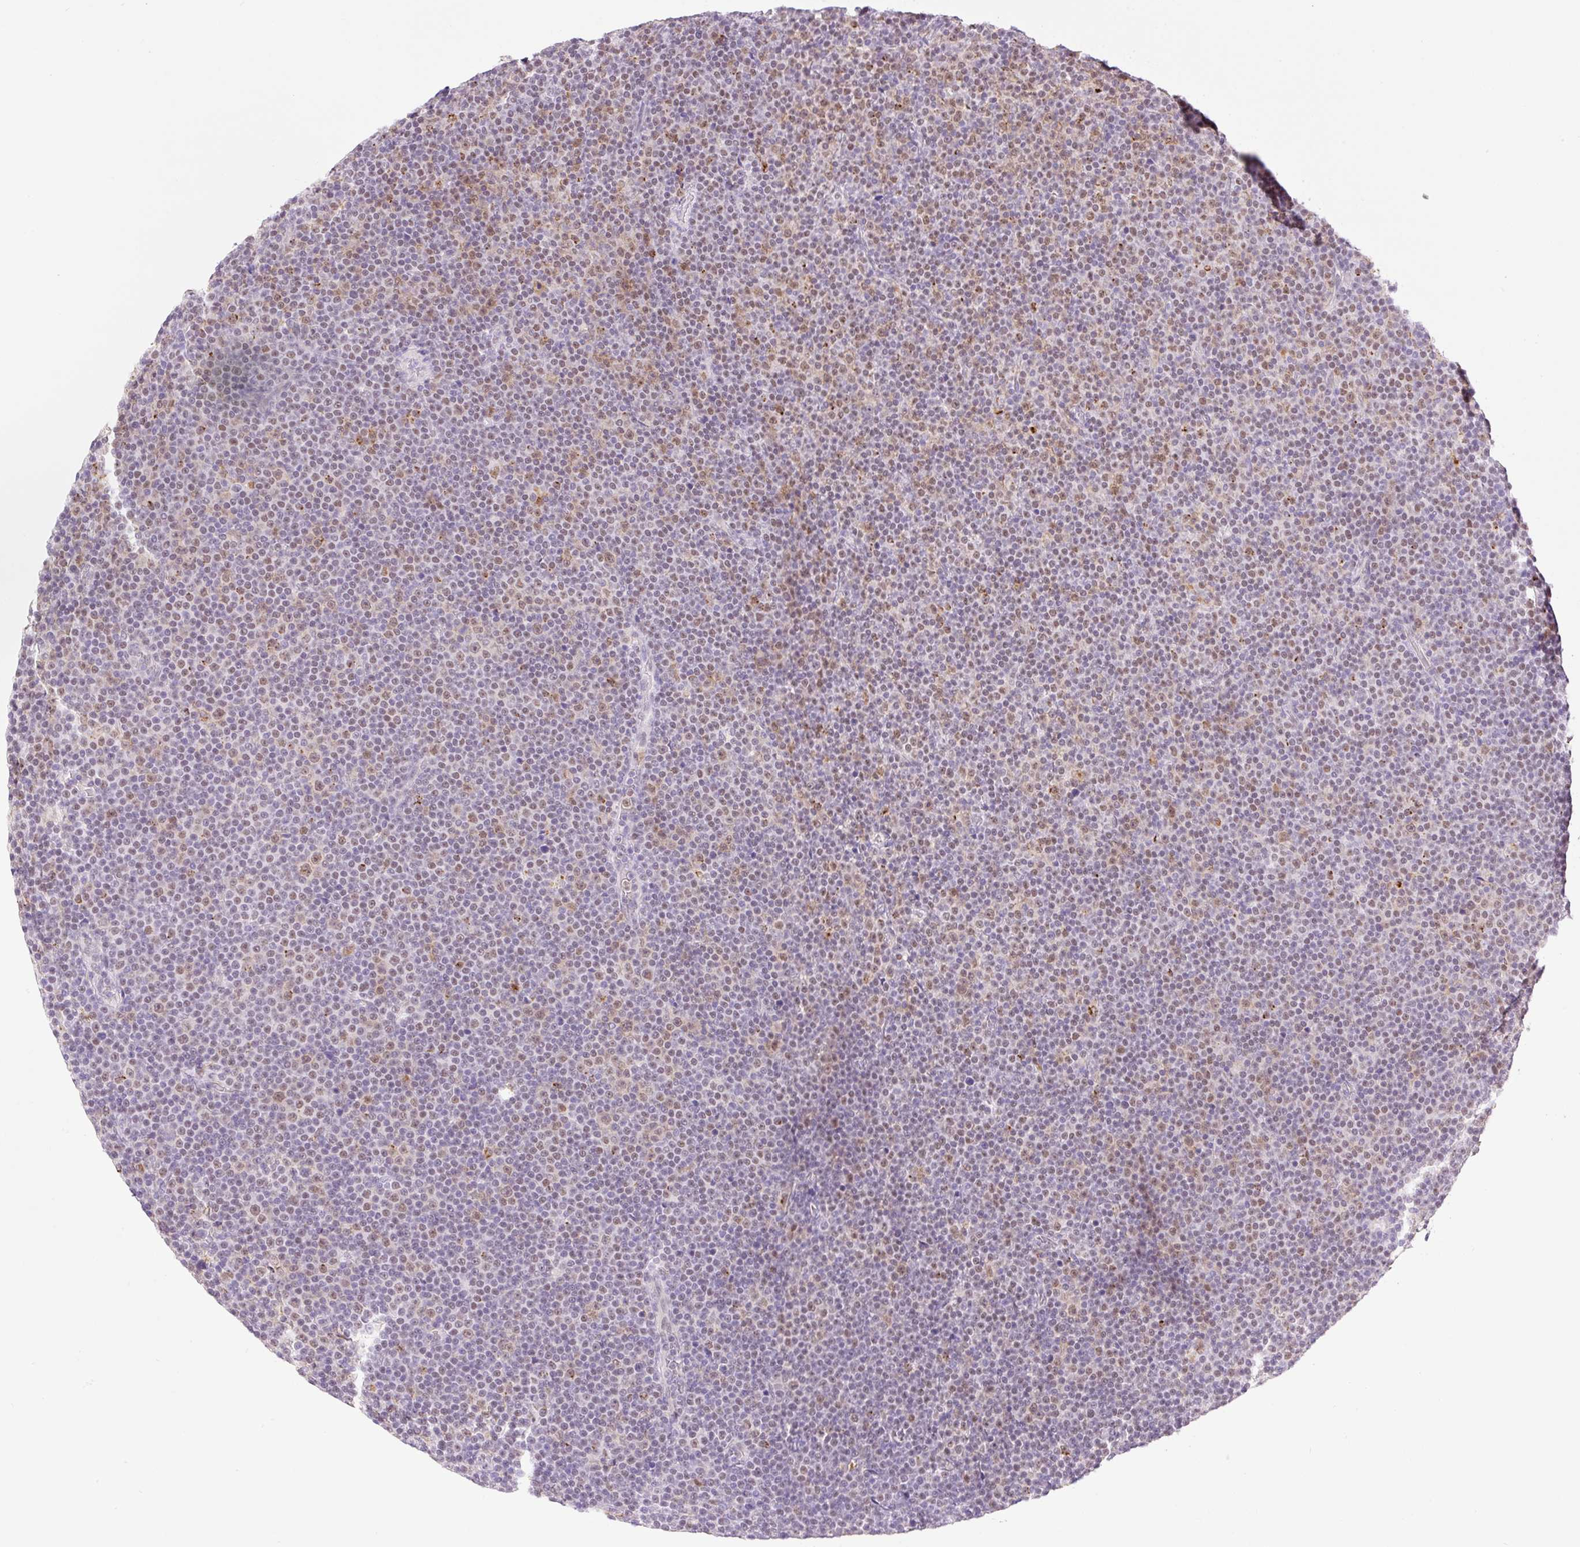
{"staining": {"intensity": "moderate", "quantity": ">75%", "location": "nuclear"}, "tissue": "lymphoma", "cell_type": "Tumor cells", "image_type": "cancer", "snomed": [{"axis": "morphology", "description": "Malignant lymphoma, non-Hodgkin's type, Low grade"}, {"axis": "topography", "description": "Lymph node"}], "caption": "Malignant lymphoma, non-Hodgkin's type (low-grade) was stained to show a protein in brown. There is medium levels of moderate nuclear staining in about >75% of tumor cells. The staining was performed using DAB to visualize the protein expression in brown, while the nuclei were stained in blue with hematoxylin (Magnification: 20x).", "gene": "PALM3", "patient": {"sex": "female", "age": 67}}